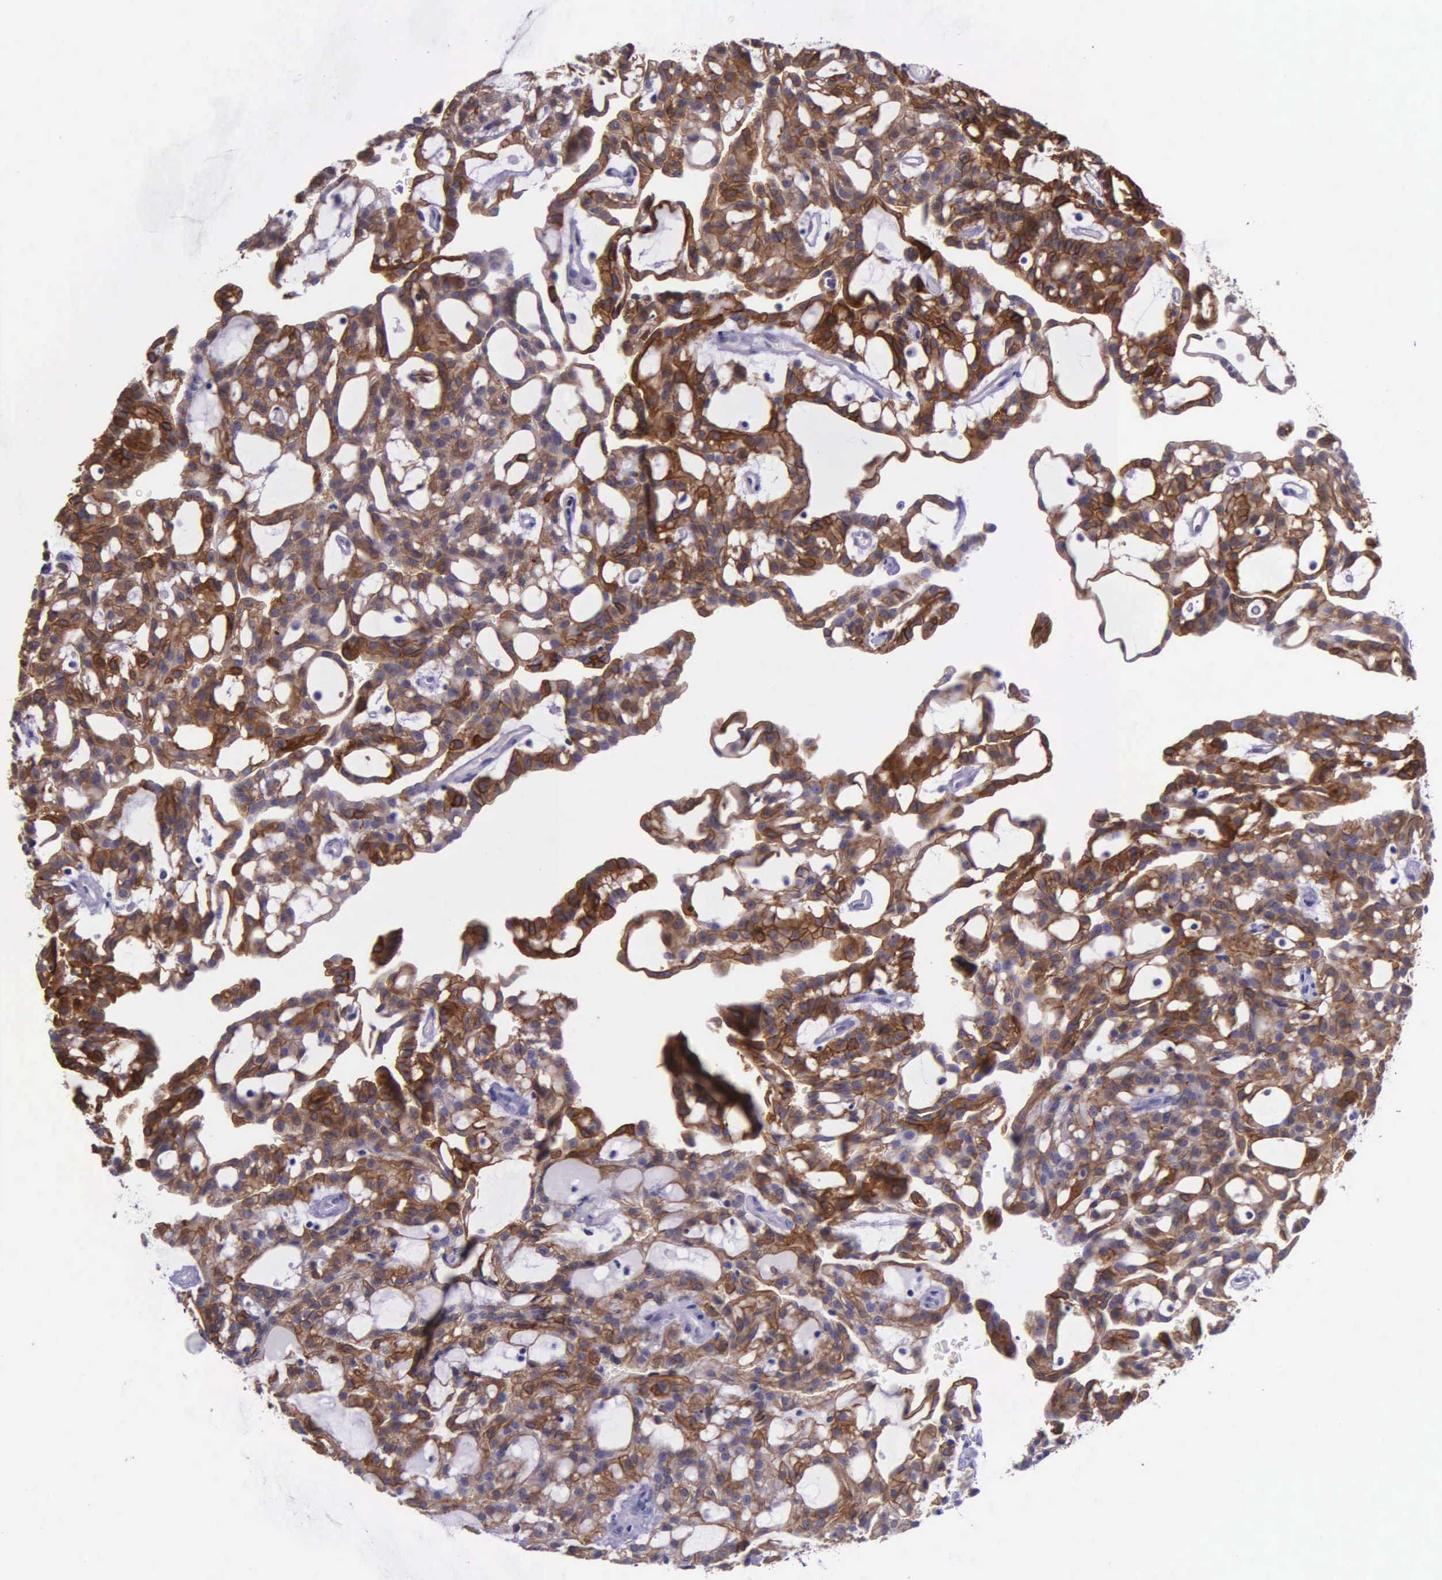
{"staining": {"intensity": "strong", "quantity": ">75%", "location": "cytoplasmic/membranous"}, "tissue": "renal cancer", "cell_type": "Tumor cells", "image_type": "cancer", "snomed": [{"axis": "morphology", "description": "Adenocarcinoma, NOS"}, {"axis": "topography", "description": "Kidney"}], "caption": "High-power microscopy captured an immunohistochemistry (IHC) micrograph of renal cancer (adenocarcinoma), revealing strong cytoplasmic/membranous staining in approximately >75% of tumor cells. Immunohistochemistry stains the protein of interest in brown and the nuclei are stained blue.", "gene": "AHNAK2", "patient": {"sex": "male", "age": 63}}